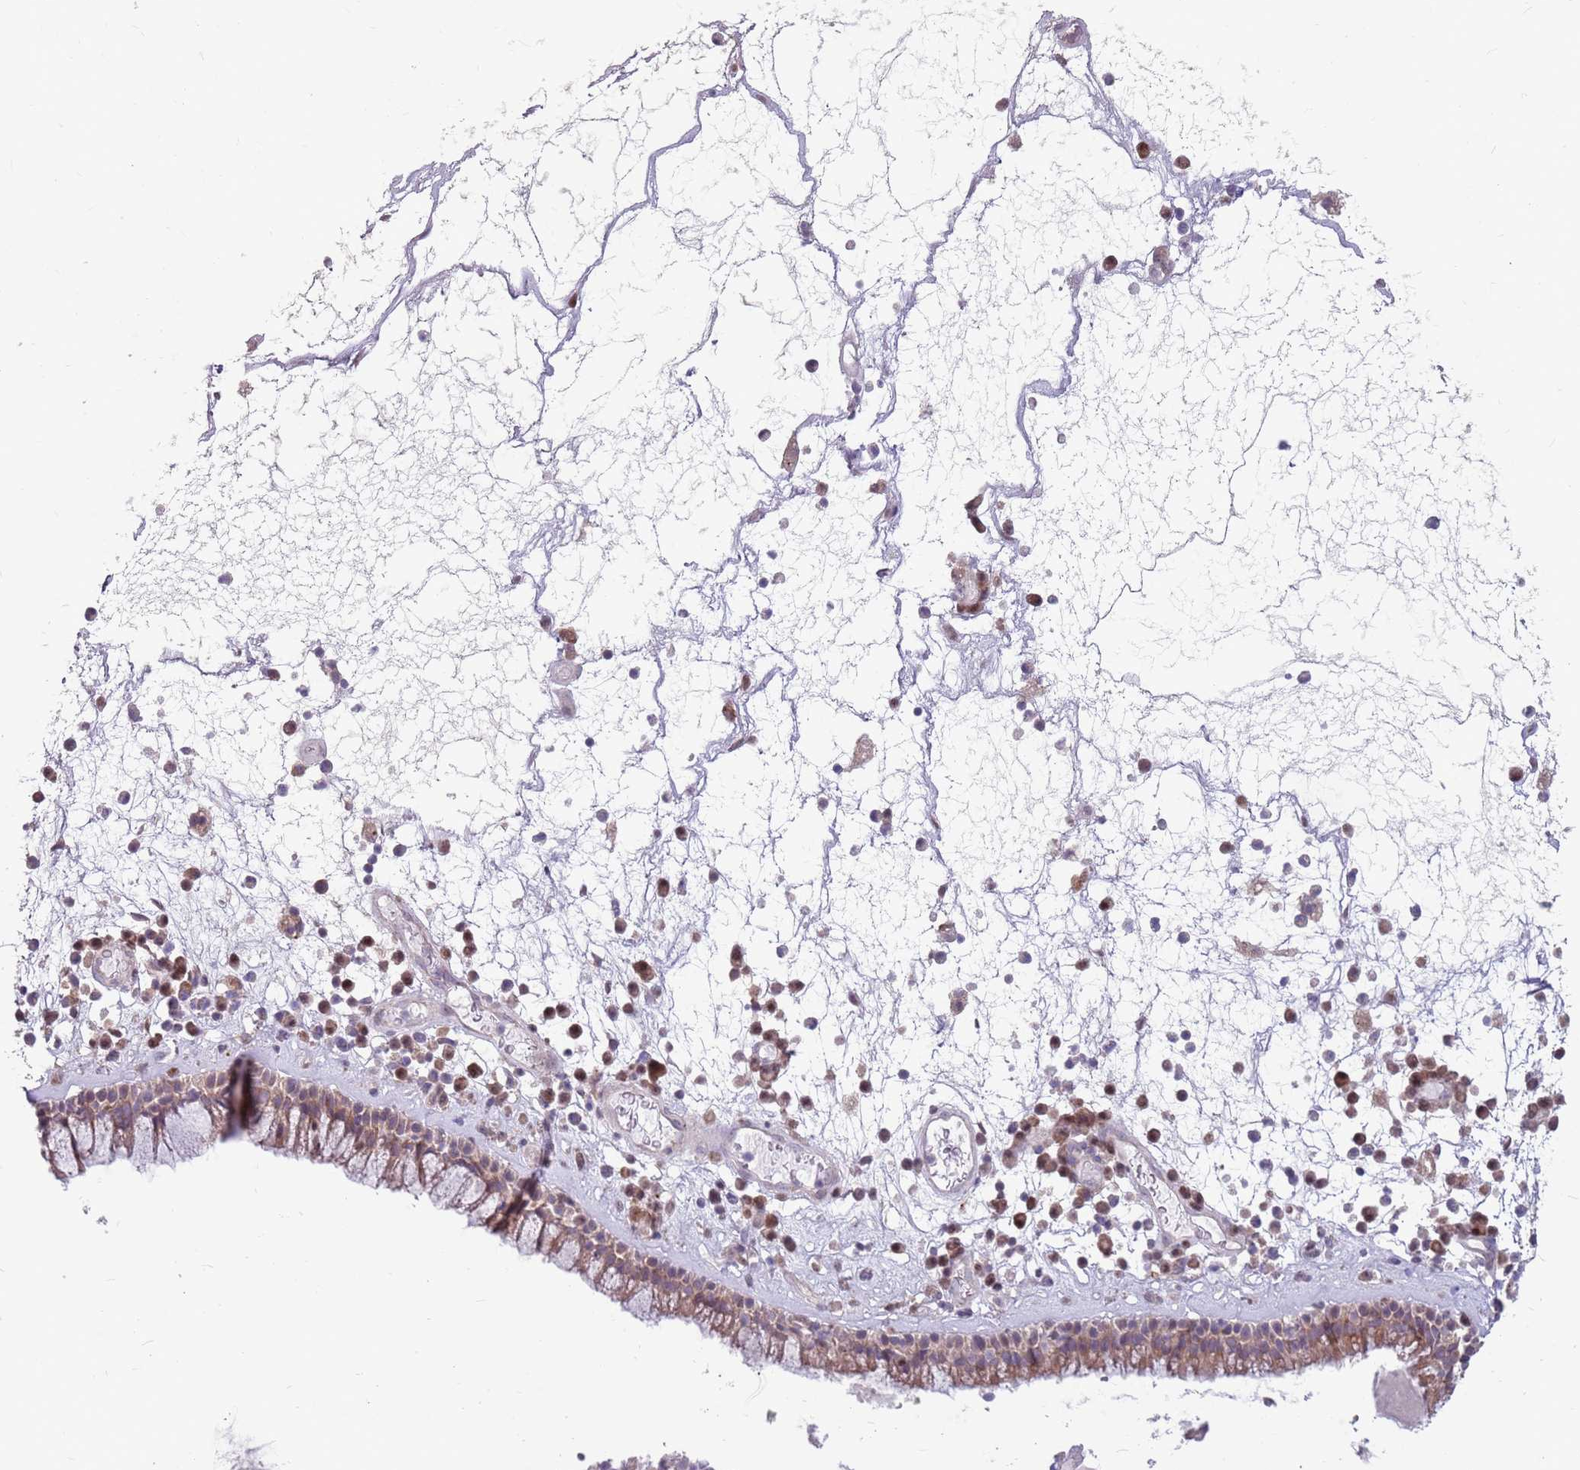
{"staining": {"intensity": "moderate", "quantity": ">75%", "location": "cytoplasmic/membranous"}, "tissue": "nasopharynx", "cell_type": "Respiratory epithelial cells", "image_type": "normal", "snomed": [{"axis": "morphology", "description": "Normal tissue, NOS"}, {"axis": "morphology", "description": "Inflammation, NOS"}, {"axis": "topography", "description": "Nasopharynx"}], "caption": "IHC of unremarkable human nasopharynx exhibits medium levels of moderate cytoplasmic/membranous expression in approximately >75% of respiratory epithelial cells.", "gene": "PPP1R27", "patient": {"sex": "male", "age": 70}}